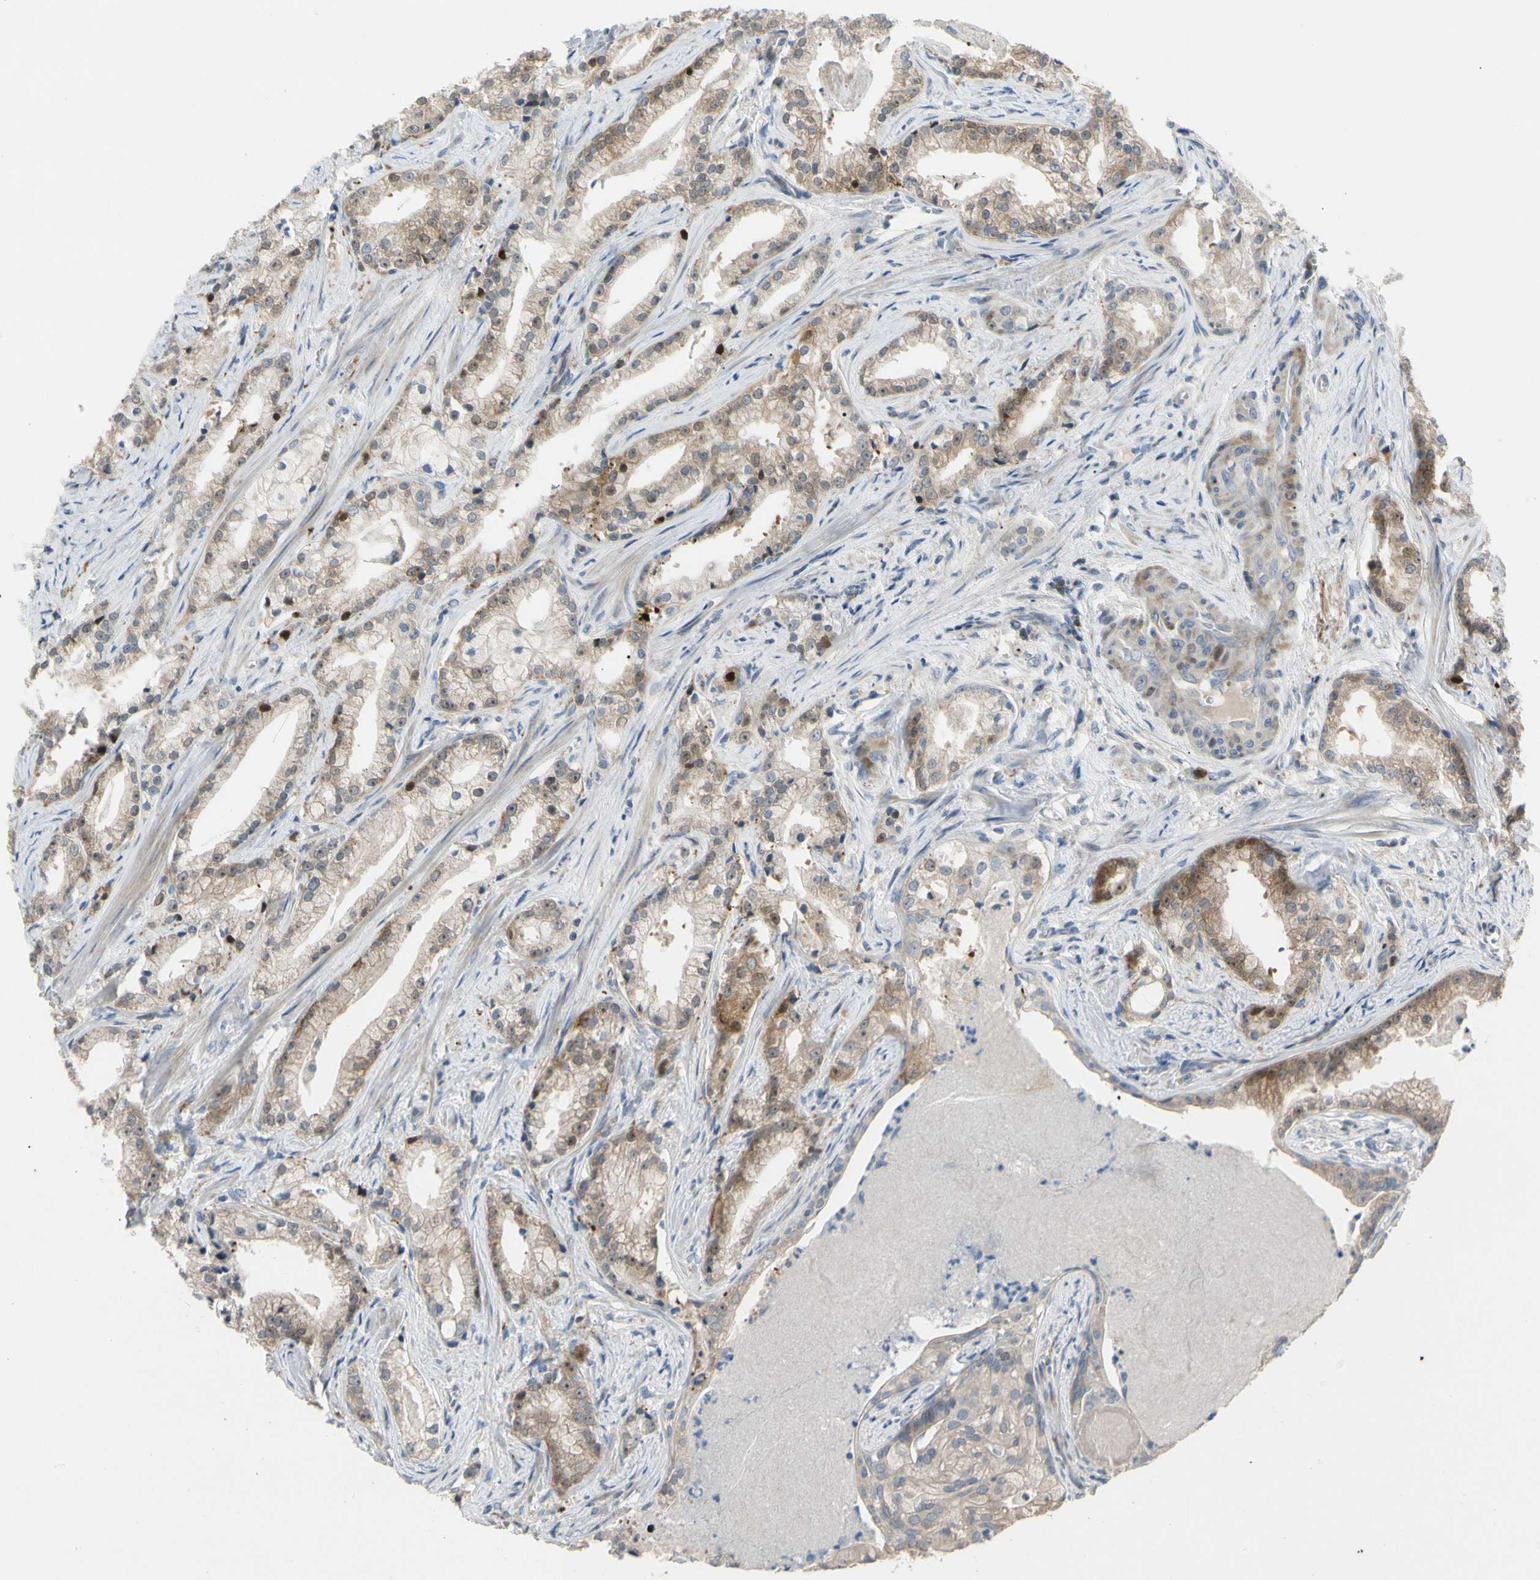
{"staining": {"intensity": "moderate", "quantity": "25%-75%", "location": "cytoplasmic/membranous,nuclear"}, "tissue": "prostate cancer", "cell_type": "Tumor cells", "image_type": "cancer", "snomed": [{"axis": "morphology", "description": "Adenocarcinoma, Low grade"}, {"axis": "topography", "description": "Prostate"}], "caption": "Protein analysis of prostate adenocarcinoma (low-grade) tissue reveals moderate cytoplasmic/membranous and nuclear staining in approximately 25%-75% of tumor cells.", "gene": "HMGCR", "patient": {"sex": "male", "age": 59}}